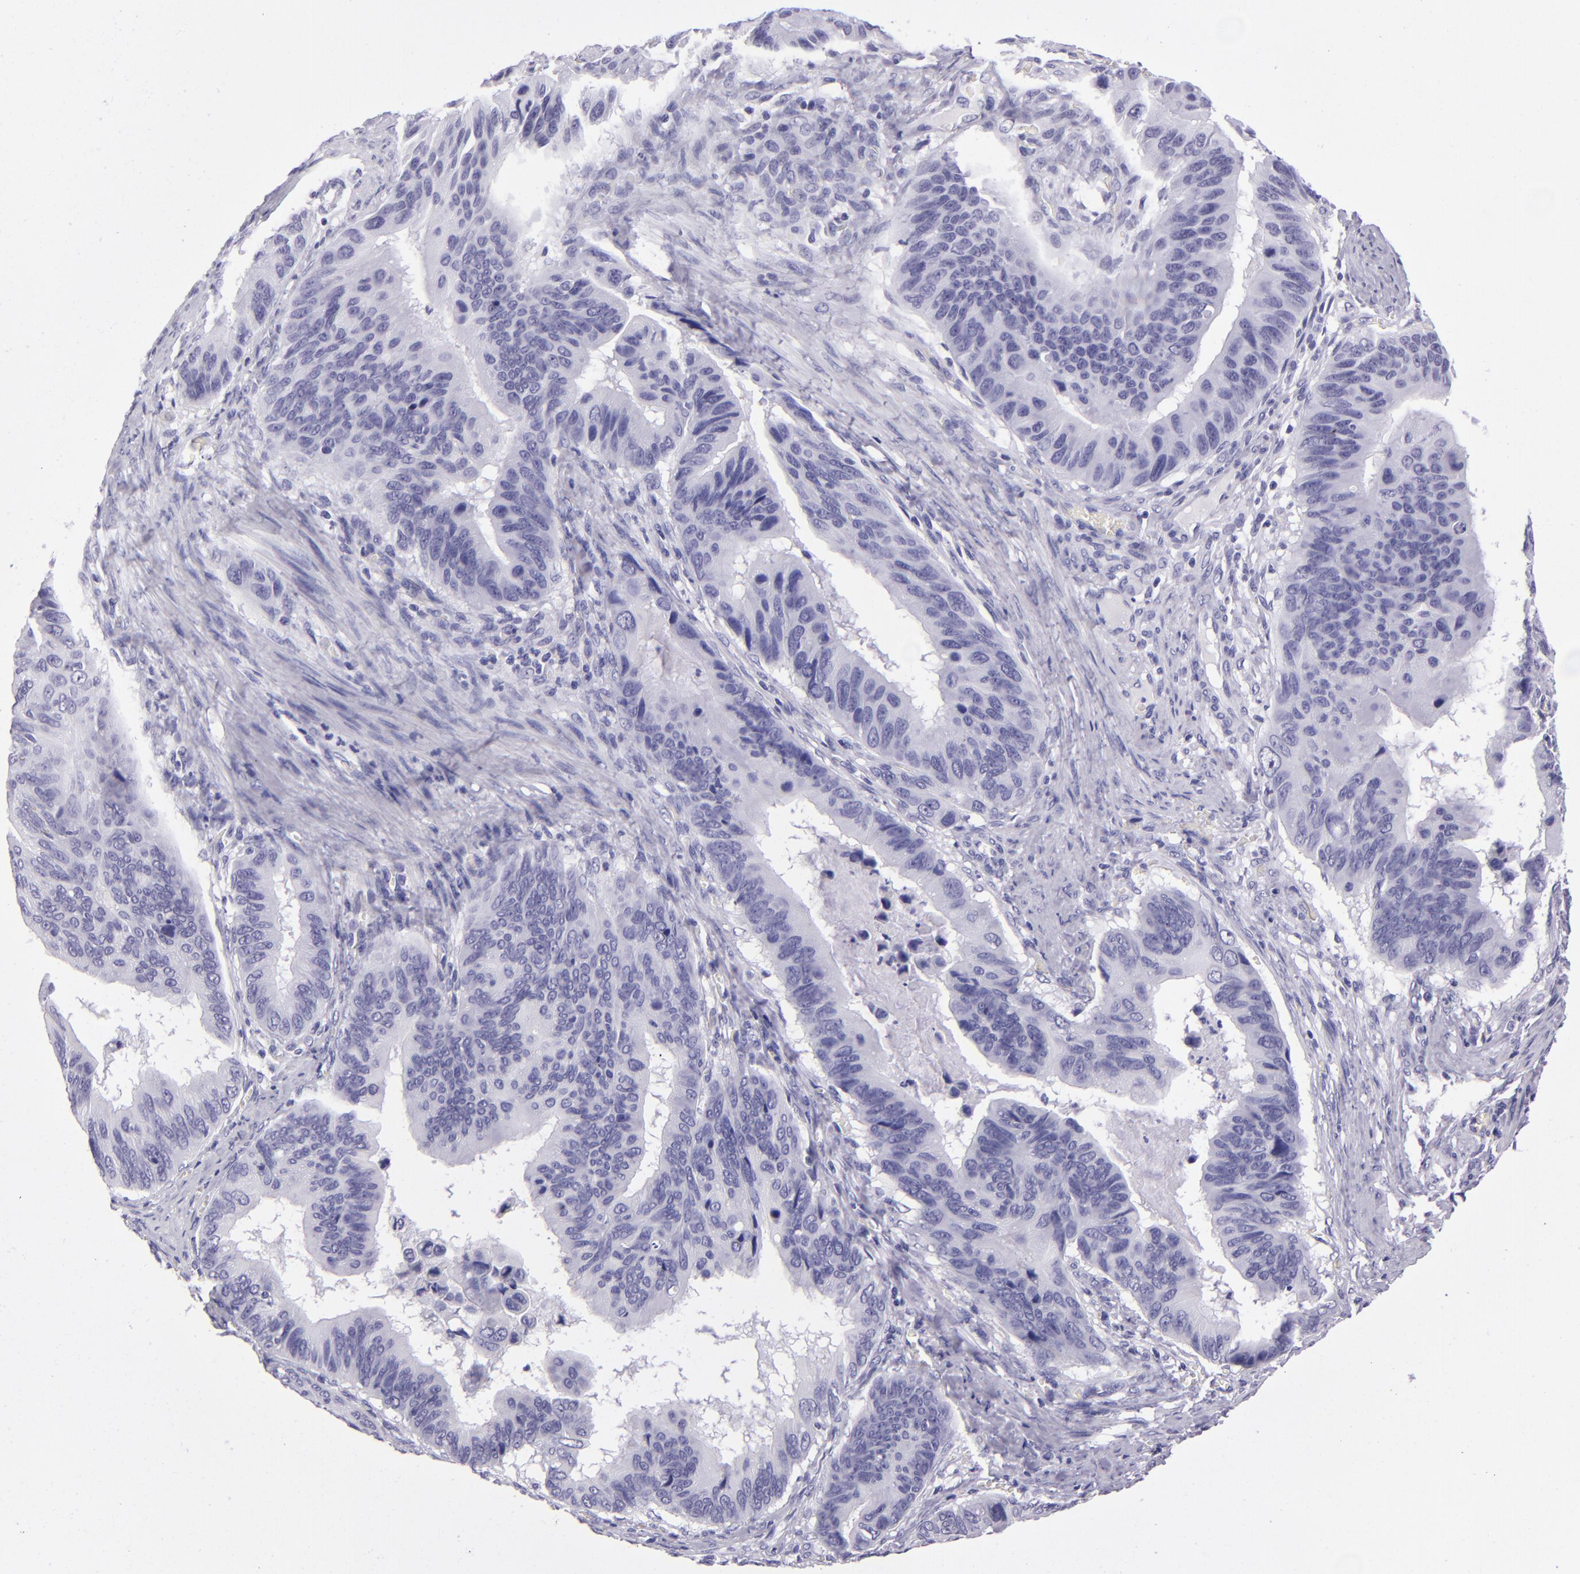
{"staining": {"intensity": "negative", "quantity": "none", "location": "none"}, "tissue": "stomach cancer", "cell_type": "Tumor cells", "image_type": "cancer", "snomed": [{"axis": "morphology", "description": "Adenocarcinoma, NOS"}, {"axis": "topography", "description": "Stomach, upper"}], "caption": "The histopathology image displays no significant expression in tumor cells of stomach cancer. (Immunohistochemistry, brightfield microscopy, high magnification).", "gene": "TYRP1", "patient": {"sex": "male", "age": 80}}